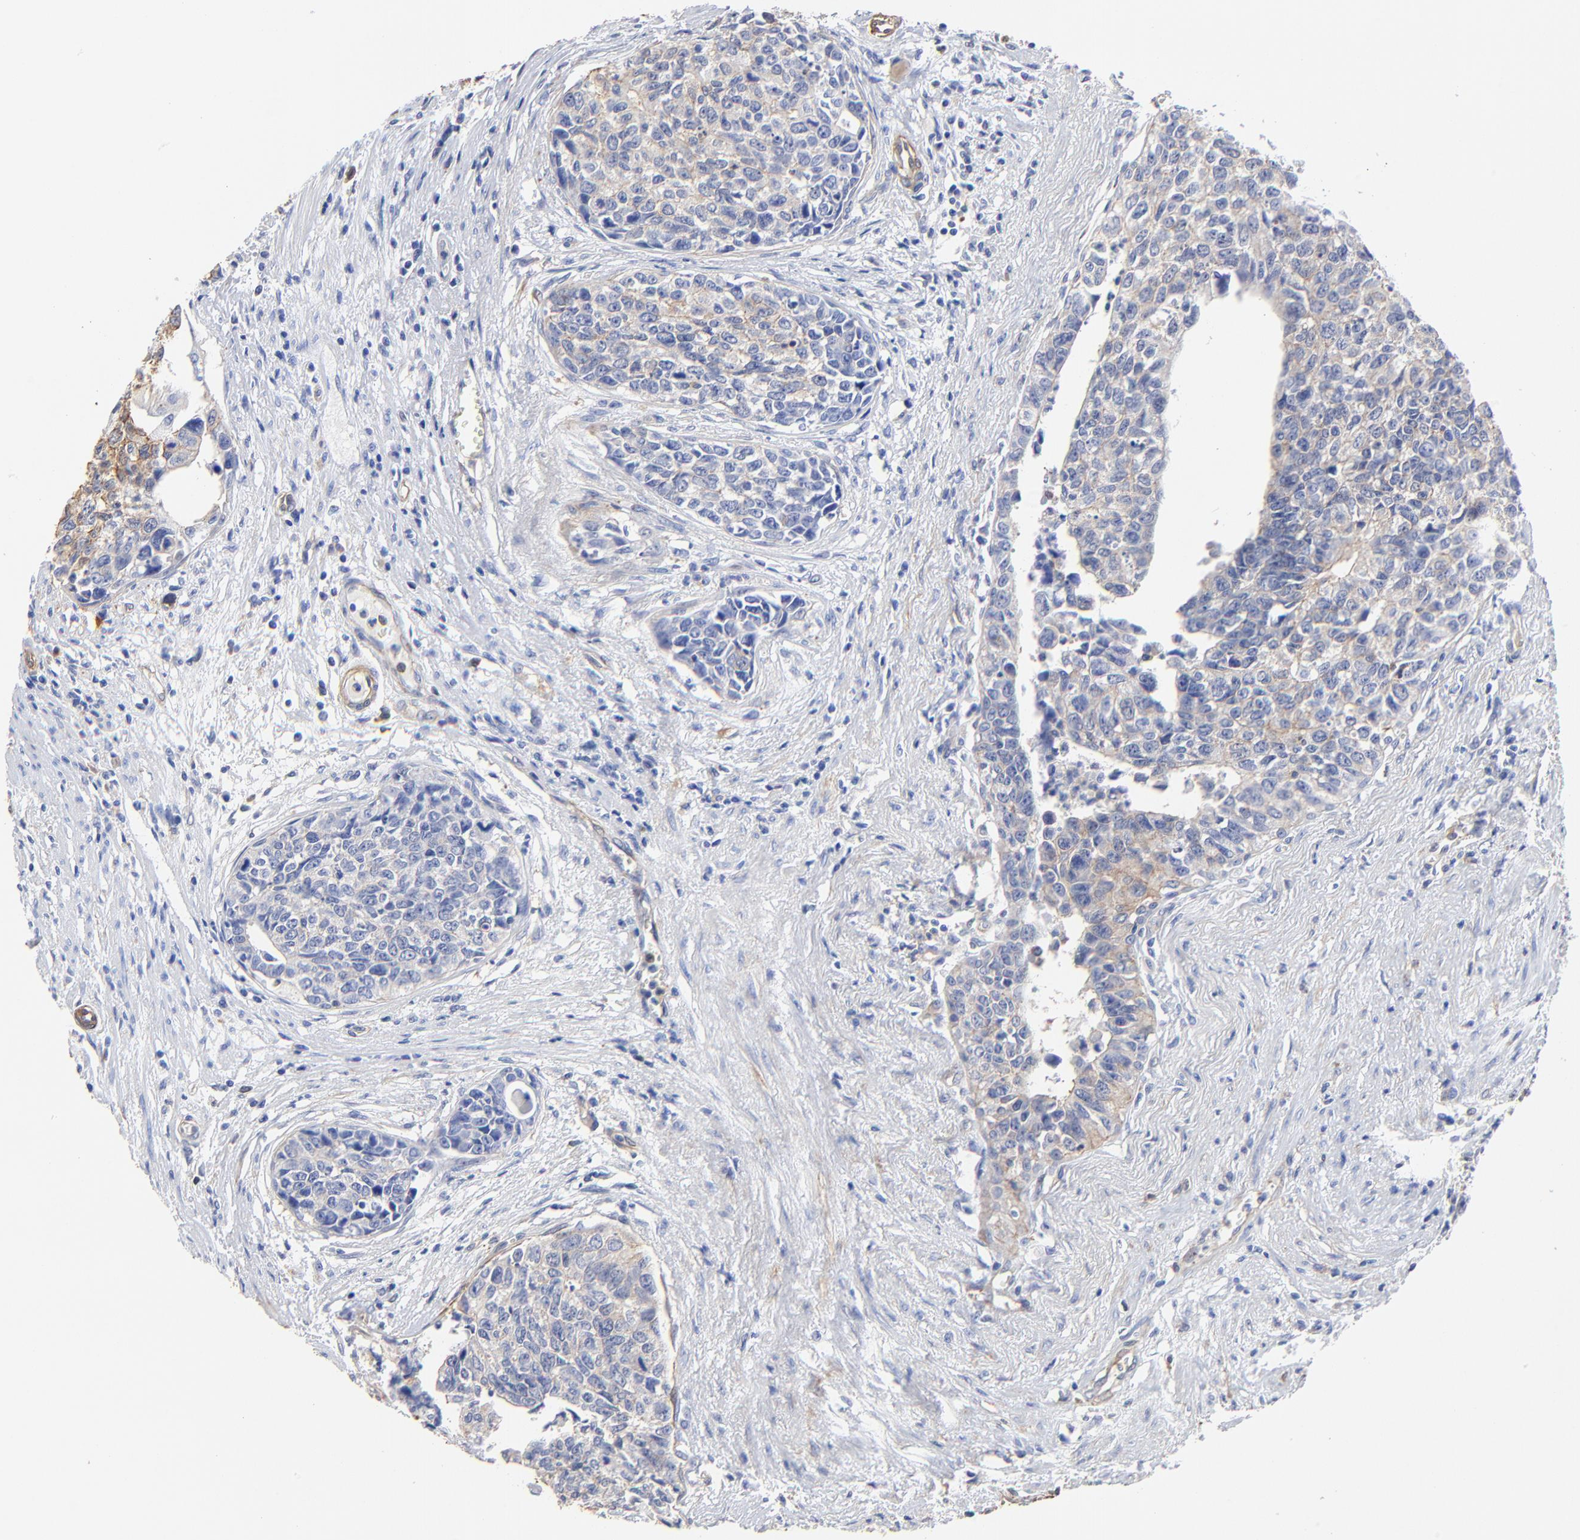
{"staining": {"intensity": "weak", "quantity": "<25%", "location": "cytoplasmic/membranous"}, "tissue": "urothelial cancer", "cell_type": "Tumor cells", "image_type": "cancer", "snomed": [{"axis": "morphology", "description": "Urothelial carcinoma, High grade"}, {"axis": "topography", "description": "Urinary bladder"}], "caption": "Immunohistochemistry micrograph of neoplastic tissue: human high-grade urothelial carcinoma stained with DAB (3,3'-diaminobenzidine) shows no significant protein positivity in tumor cells.", "gene": "TAGLN2", "patient": {"sex": "male", "age": 81}}